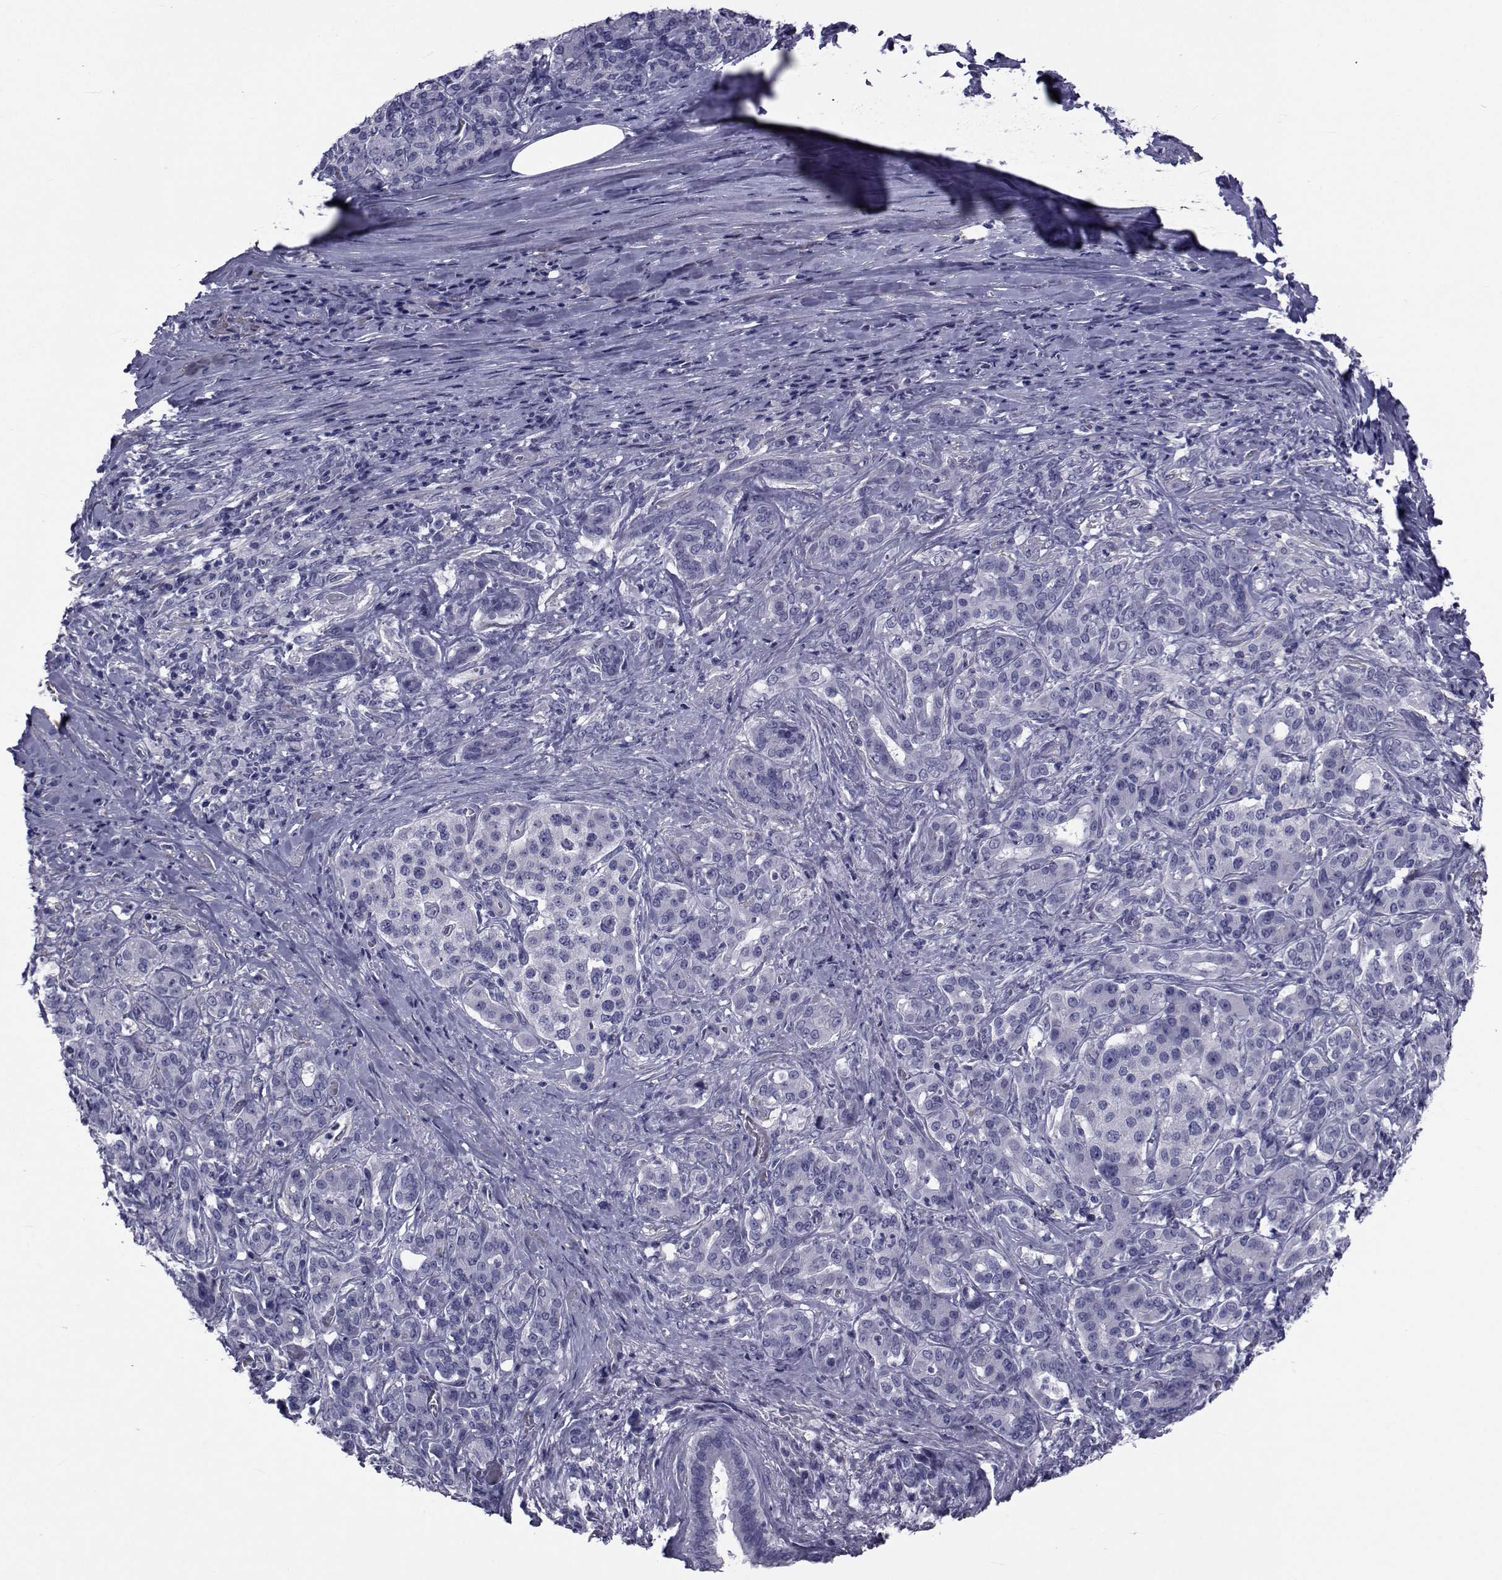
{"staining": {"intensity": "negative", "quantity": "none", "location": "none"}, "tissue": "pancreatic cancer", "cell_type": "Tumor cells", "image_type": "cancer", "snomed": [{"axis": "morphology", "description": "Normal tissue, NOS"}, {"axis": "morphology", "description": "Inflammation, NOS"}, {"axis": "morphology", "description": "Adenocarcinoma, NOS"}, {"axis": "topography", "description": "Pancreas"}], "caption": "DAB (3,3'-diaminobenzidine) immunohistochemical staining of pancreatic cancer (adenocarcinoma) demonstrates no significant staining in tumor cells.", "gene": "GKAP1", "patient": {"sex": "male", "age": 57}}